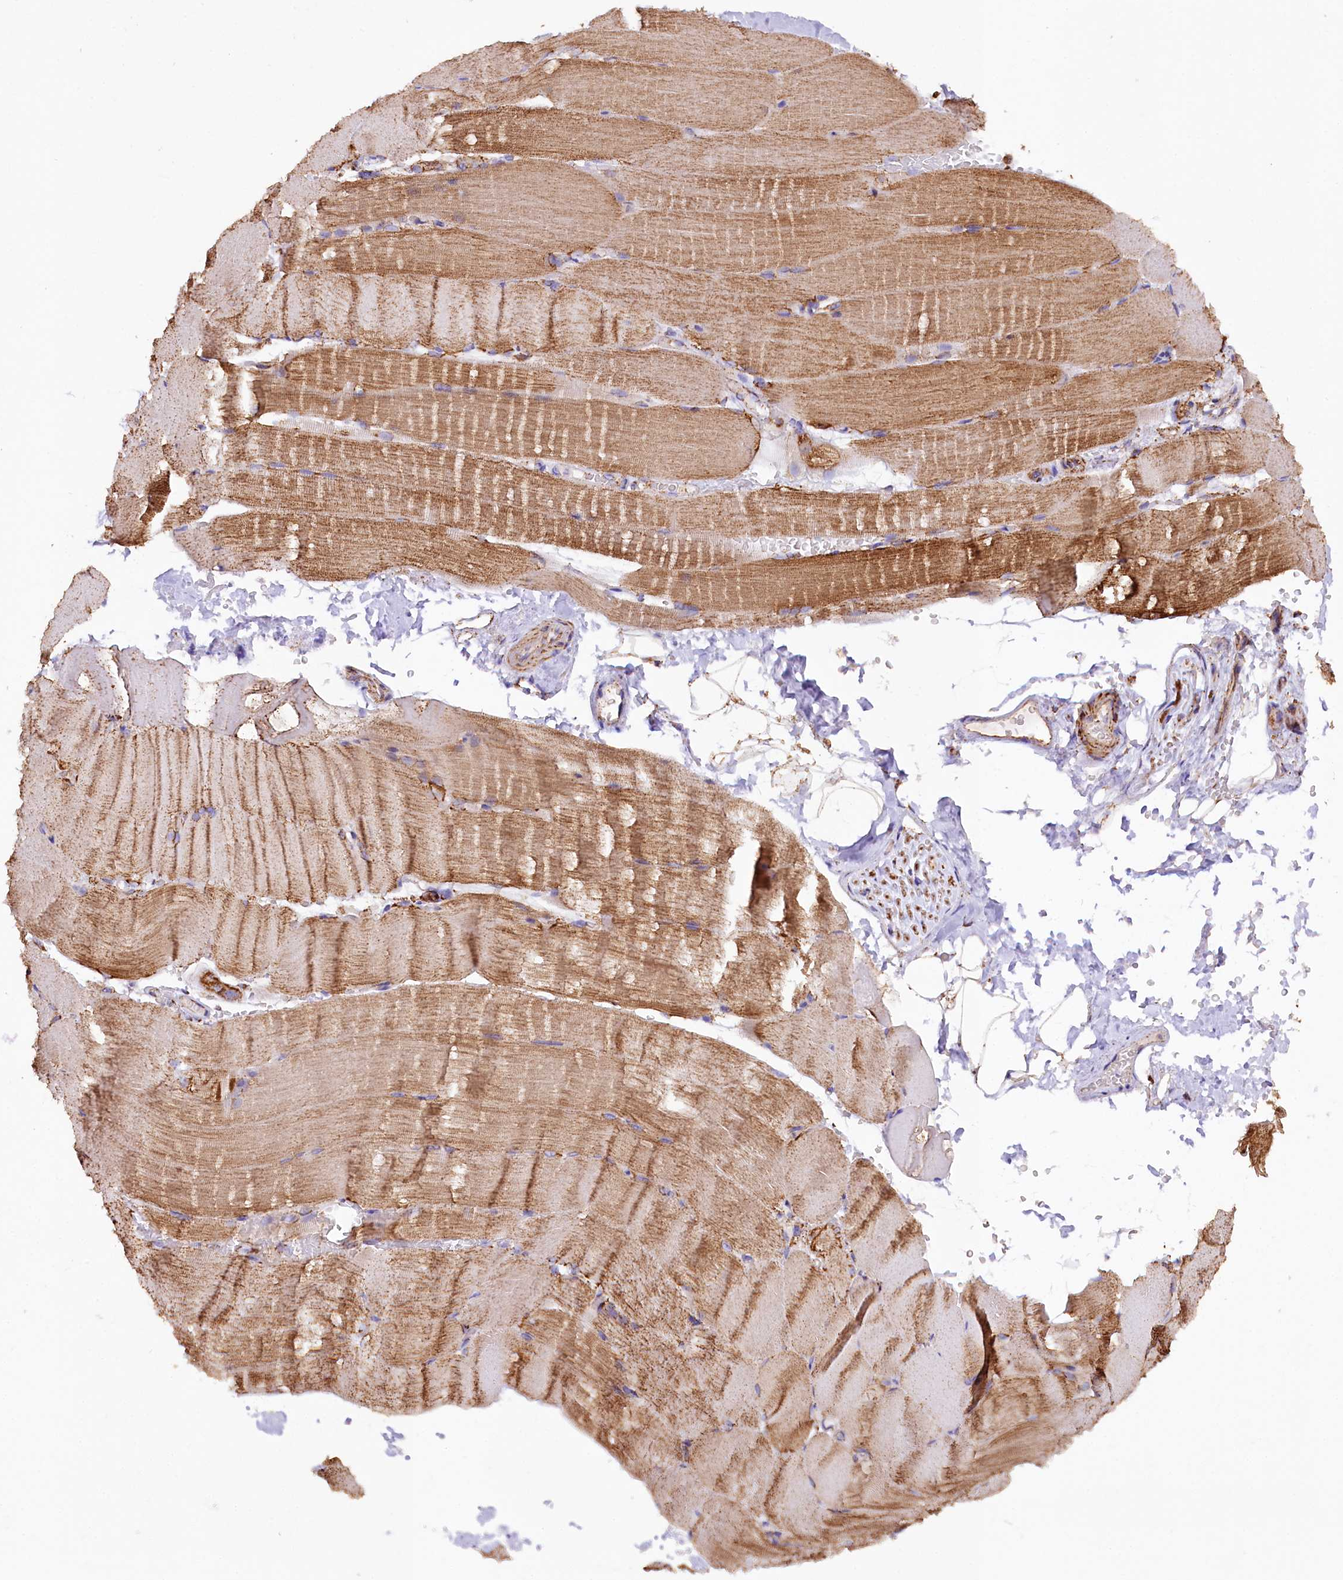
{"staining": {"intensity": "moderate", "quantity": ">75%", "location": "cytoplasmic/membranous"}, "tissue": "skeletal muscle", "cell_type": "Myocytes", "image_type": "normal", "snomed": [{"axis": "morphology", "description": "Normal tissue, NOS"}, {"axis": "topography", "description": "Skeletal muscle"}, {"axis": "topography", "description": "Parathyroid gland"}], "caption": "Unremarkable skeletal muscle demonstrates moderate cytoplasmic/membranous staining in about >75% of myocytes, visualized by immunohistochemistry. (DAB (3,3'-diaminobenzidine) = brown stain, brightfield microscopy at high magnification).", "gene": "APLP2", "patient": {"sex": "female", "age": 37}}